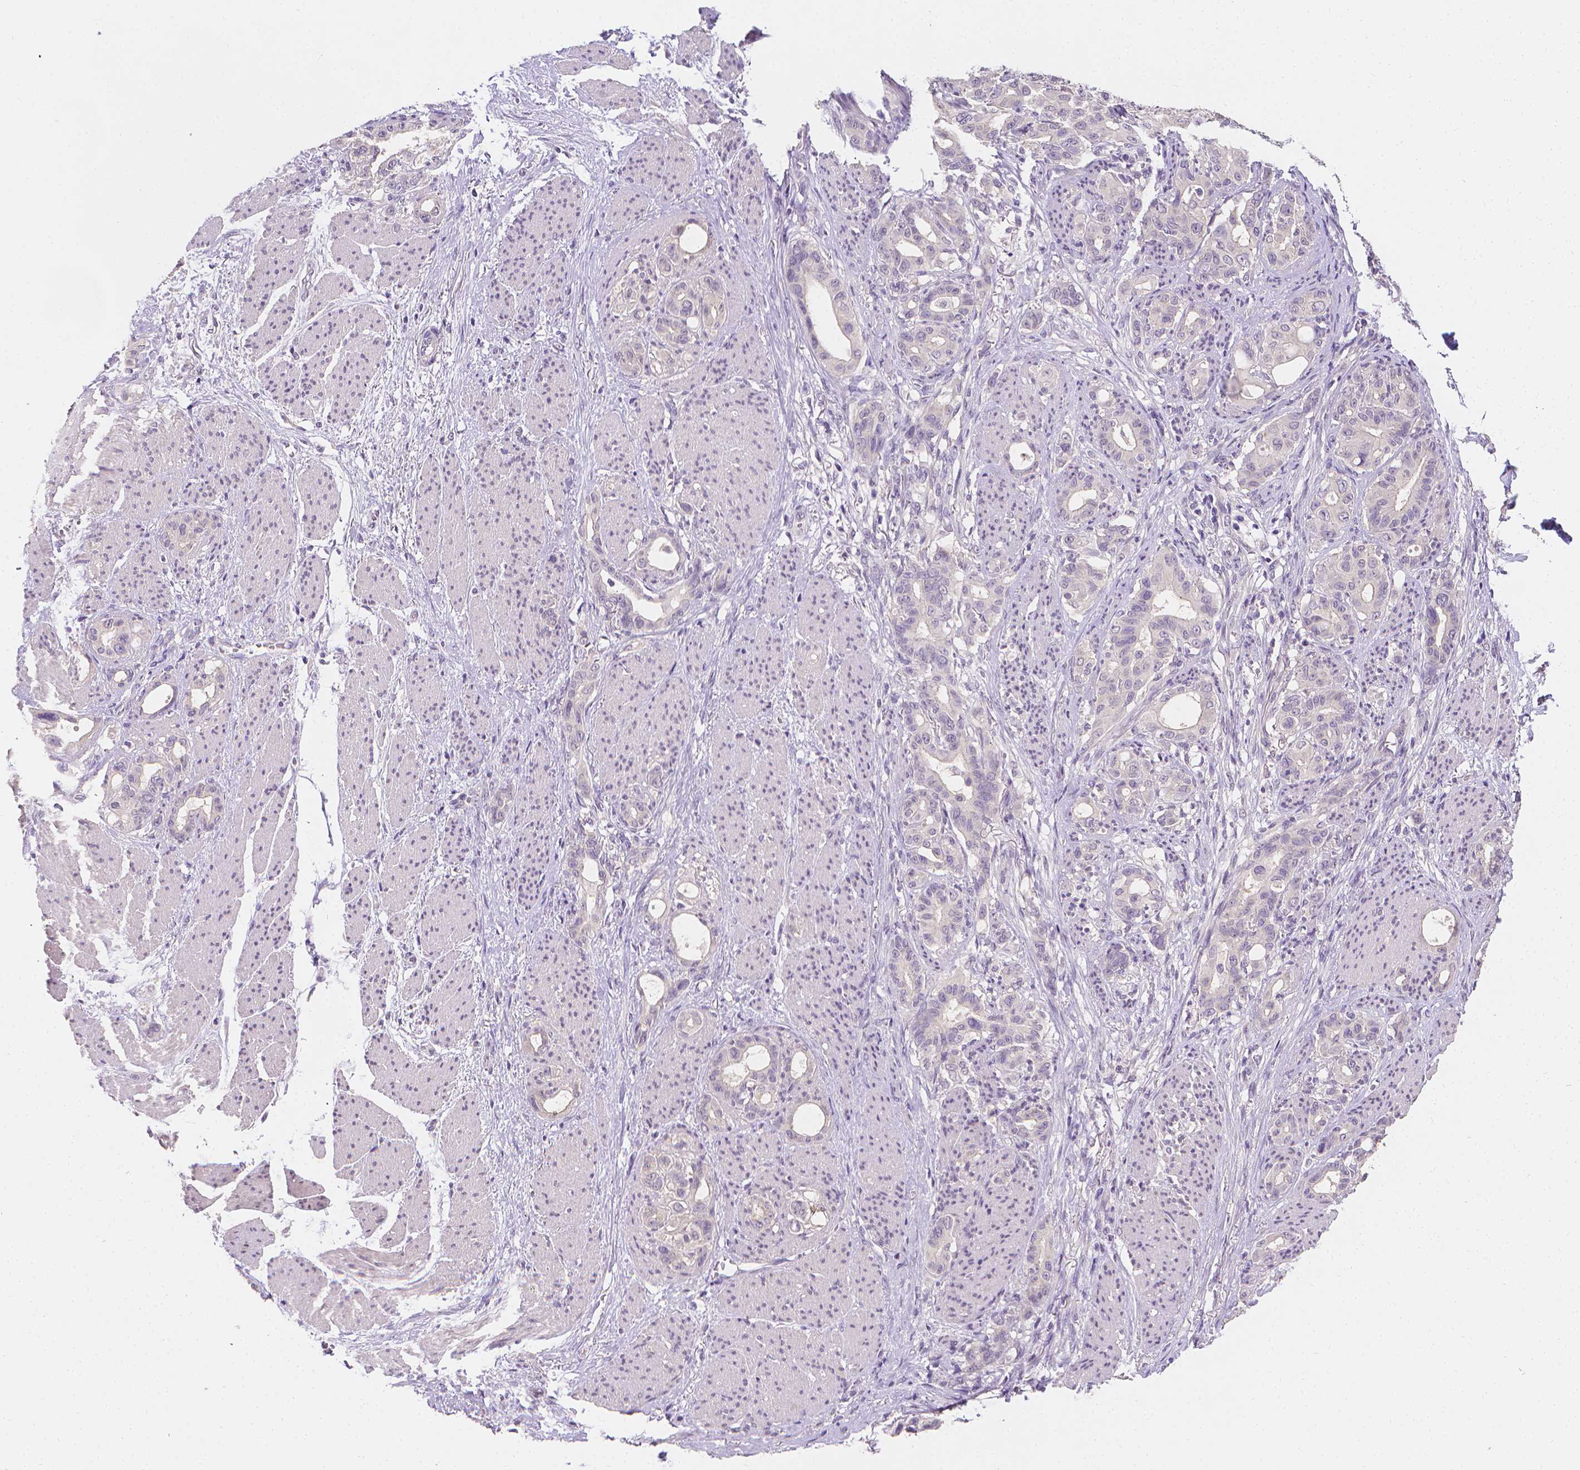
{"staining": {"intensity": "negative", "quantity": "none", "location": "none"}, "tissue": "stomach cancer", "cell_type": "Tumor cells", "image_type": "cancer", "snomed": [{"axis": "morphology", "description": "Normal tissue, NOS"}, {"axis": "morphology", "description": "Adenocarcinoma, NOS"}, {"axis": "topography", "description": "Esophagus"}, {"axis": "topography", "description": "Stomach, upper"}], "caption": "Stomach cancer was stained to show a protein in brown. There is no significant staining in tumor cells. Nuclei are stained in blue.", "gene": "FASN", "patient": {"sex": "male", "age": 62}}